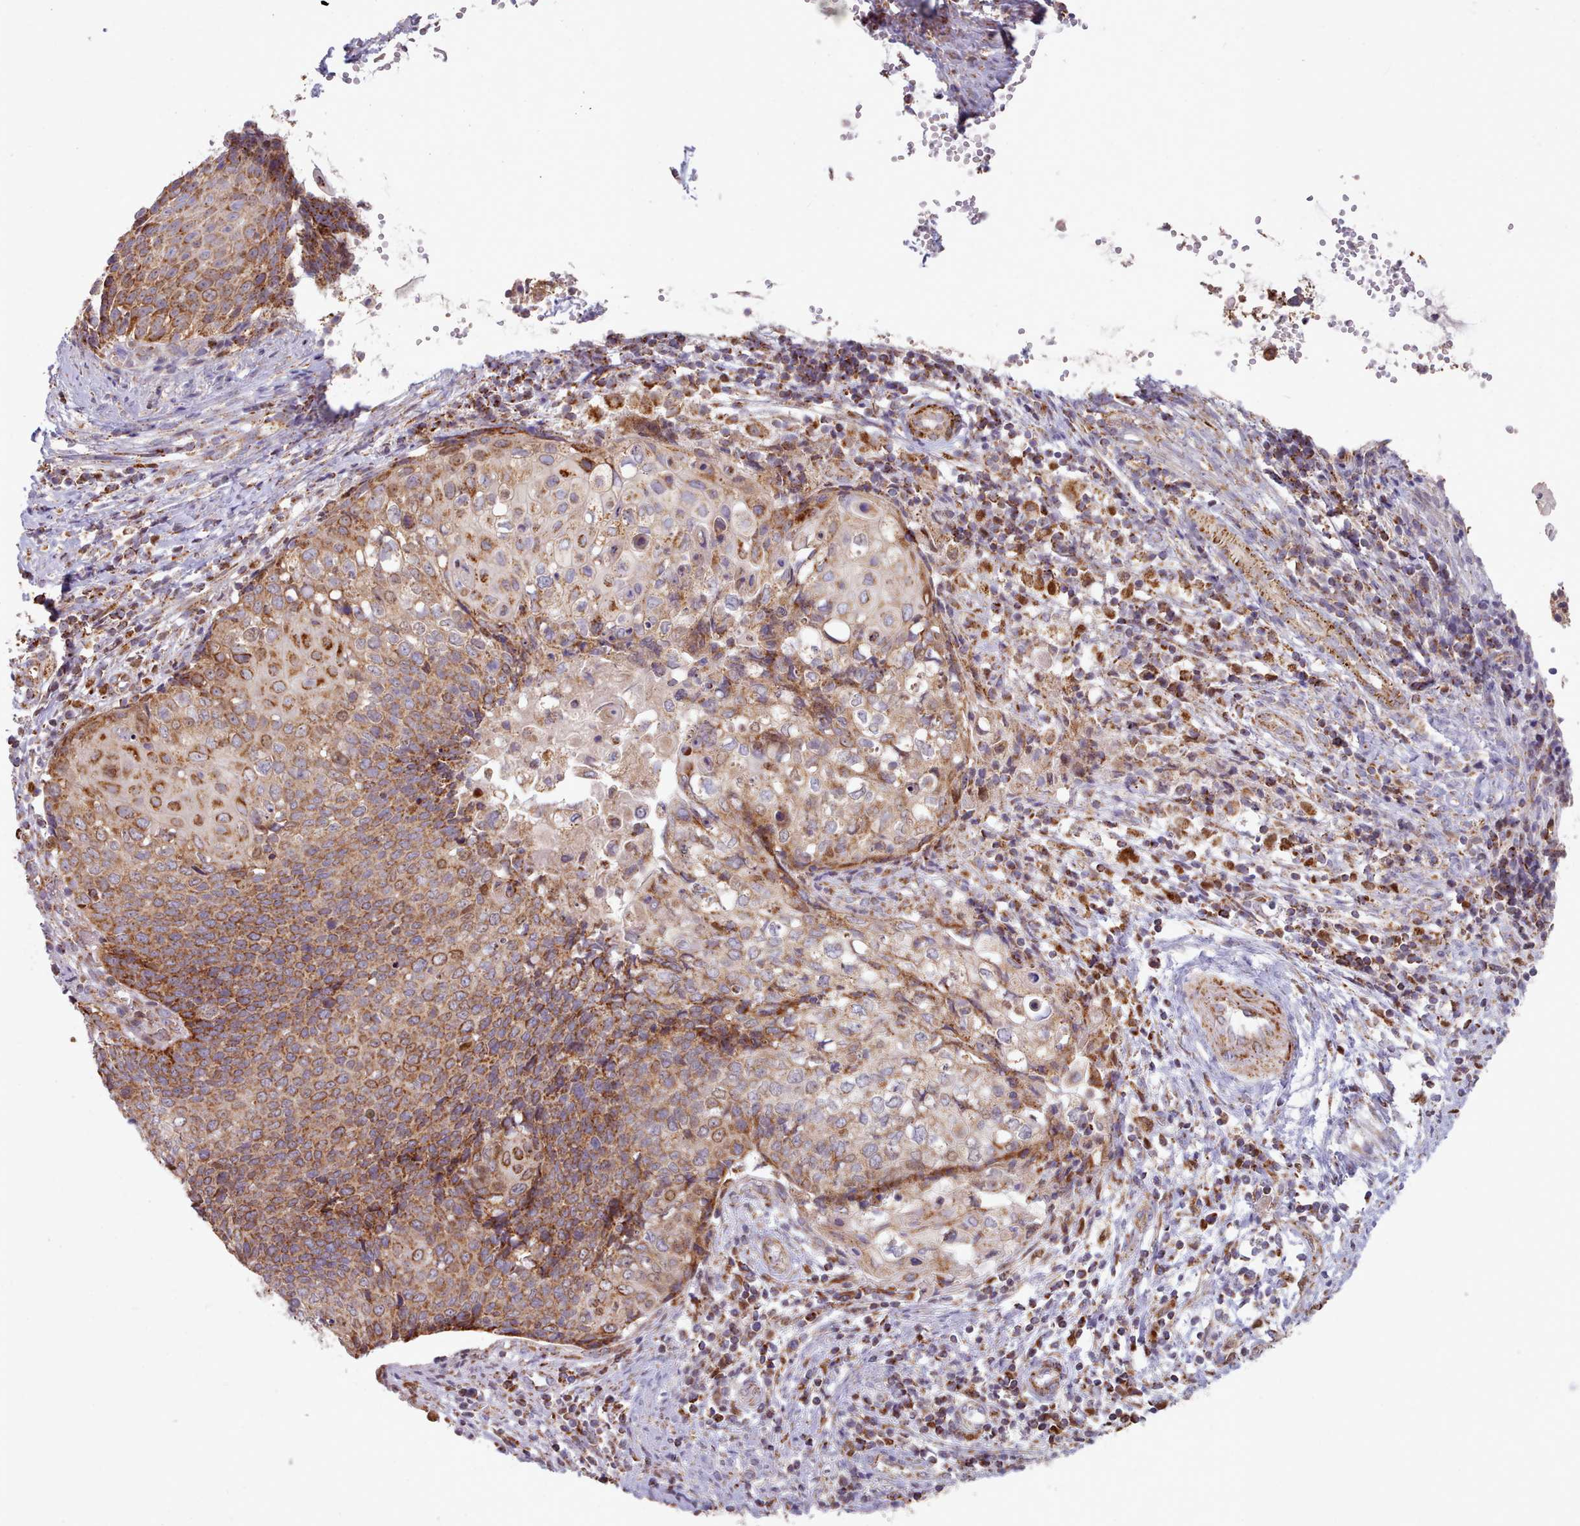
{"staining": {"intensity": "moderate", "quantity": ">75%", "location": "cytoplasmic/membranous"}, "tissue": "cervical cancer", "cell_type": "Tumor cells", "image_type": "cancer", "snomed": [{"axis": "morphology", "description": "Squamous cell carcinoma, NOS"}, {"axis": "topography", "description": "Cervix"}], "caption": "This is an image of immunohistochemistry staining of cervical cancer, which shows moderate expression in the cytoplasmic/membranous of tumor cells.", "gene": "HSDL2", "patient": {"sex": "female", "age": 39}}